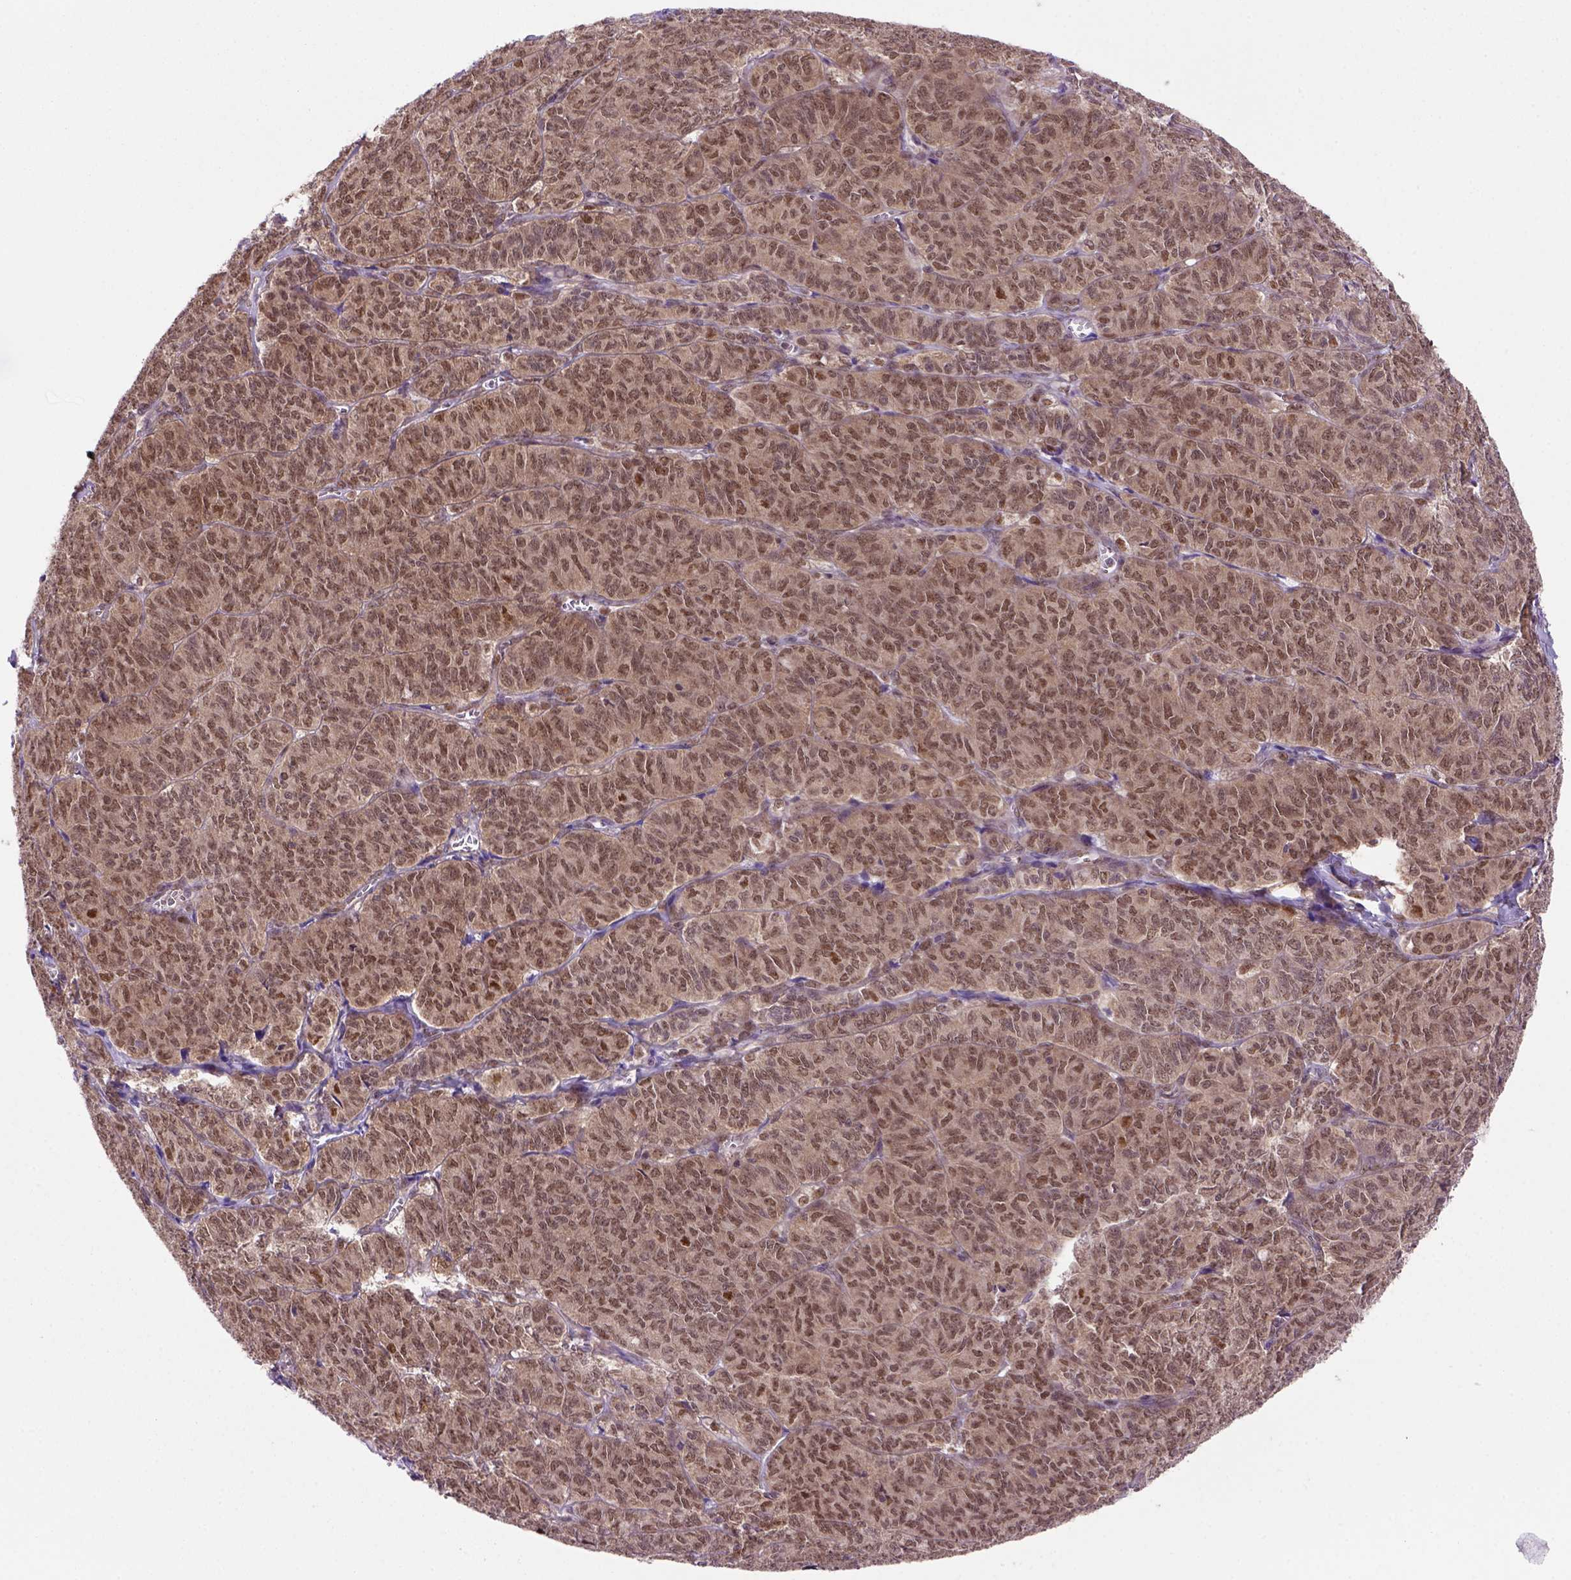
{"staining": {"intensity": "moderate", "quantity": ">75%", "location": "cytoplasmic/membranous,nuclear"}, "tissue": "ovarian cancer", "cell_type": "Tumor cells", "image_type": "cancer", "snomed": [{"axis": "morphology", "description": "Carcinoma, endometroid"}, {"axis": "topography", "description": "Ovary"}], "caption": "This histopathology image shows immunohistochemistry staining of human ovarian cancer, with medium moderate cytoplasmic/membranous and nuclear positivity in about >75% of tumor cells.", "gene": "PSMC2", "patient": {"sex": "female", "age": 80}}